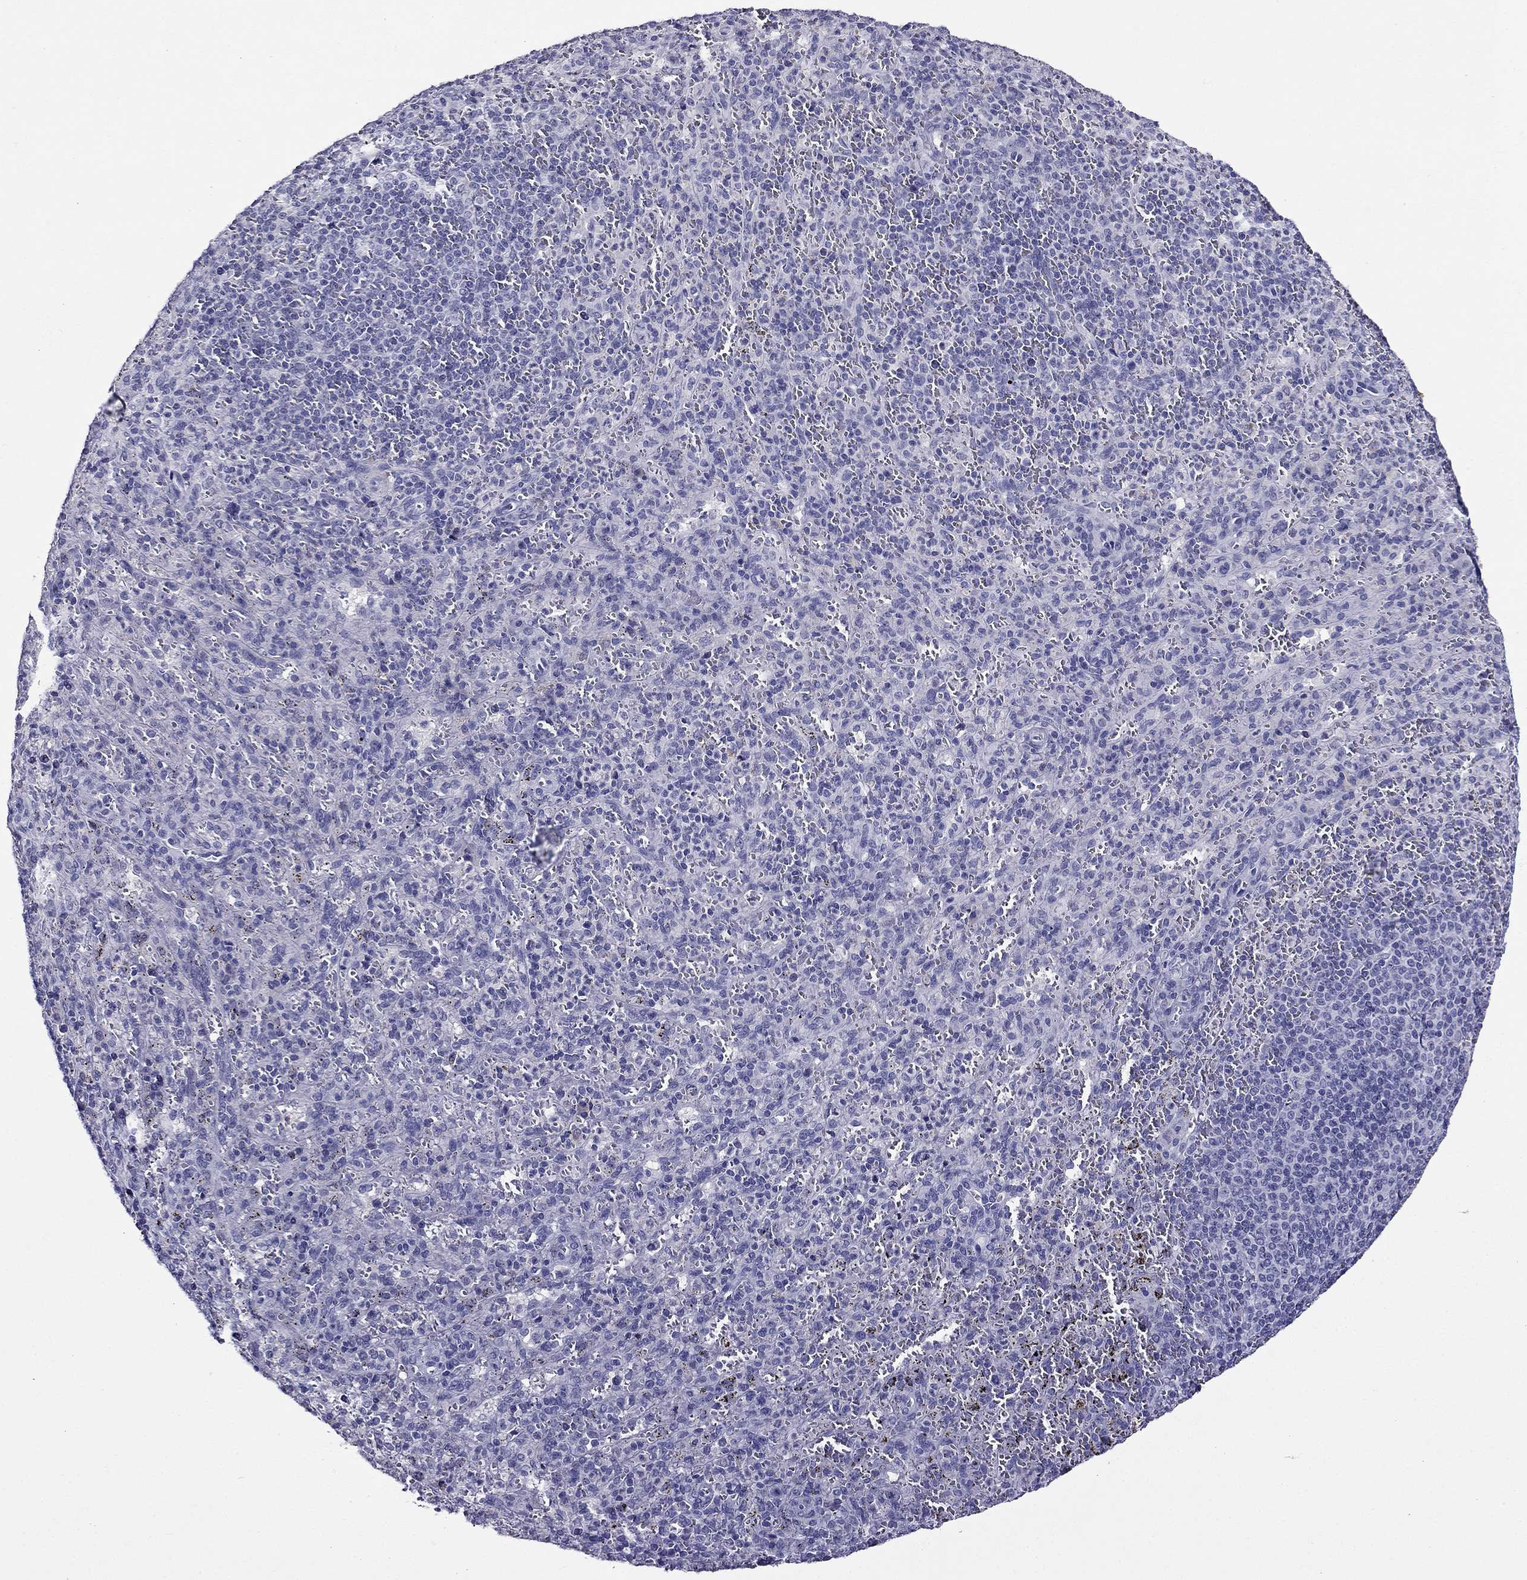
{"staining": {"intensity": "negative", "quantity": "none", "location": "none"}, "tissue": "spleen", "cell_type": "Cells in red pulp", "image_type": "normal", "snomed": [{"axis": "morphology", "description": "Normal tissue, NOS"}, {"axis": "topography", "description": "Spleen"}], "caption": "Benign spleen was stained to show a protein in brown. There is no significant expression in cells in red pulp. (Stains: DAB (3,3'-diaminobenzidine) IHC with hematoxylin counter stain, Microscopy: brightfield microscopy at high magnification).", "gene": "ODF4", "patient": {"sex": "male", "age": 57}}